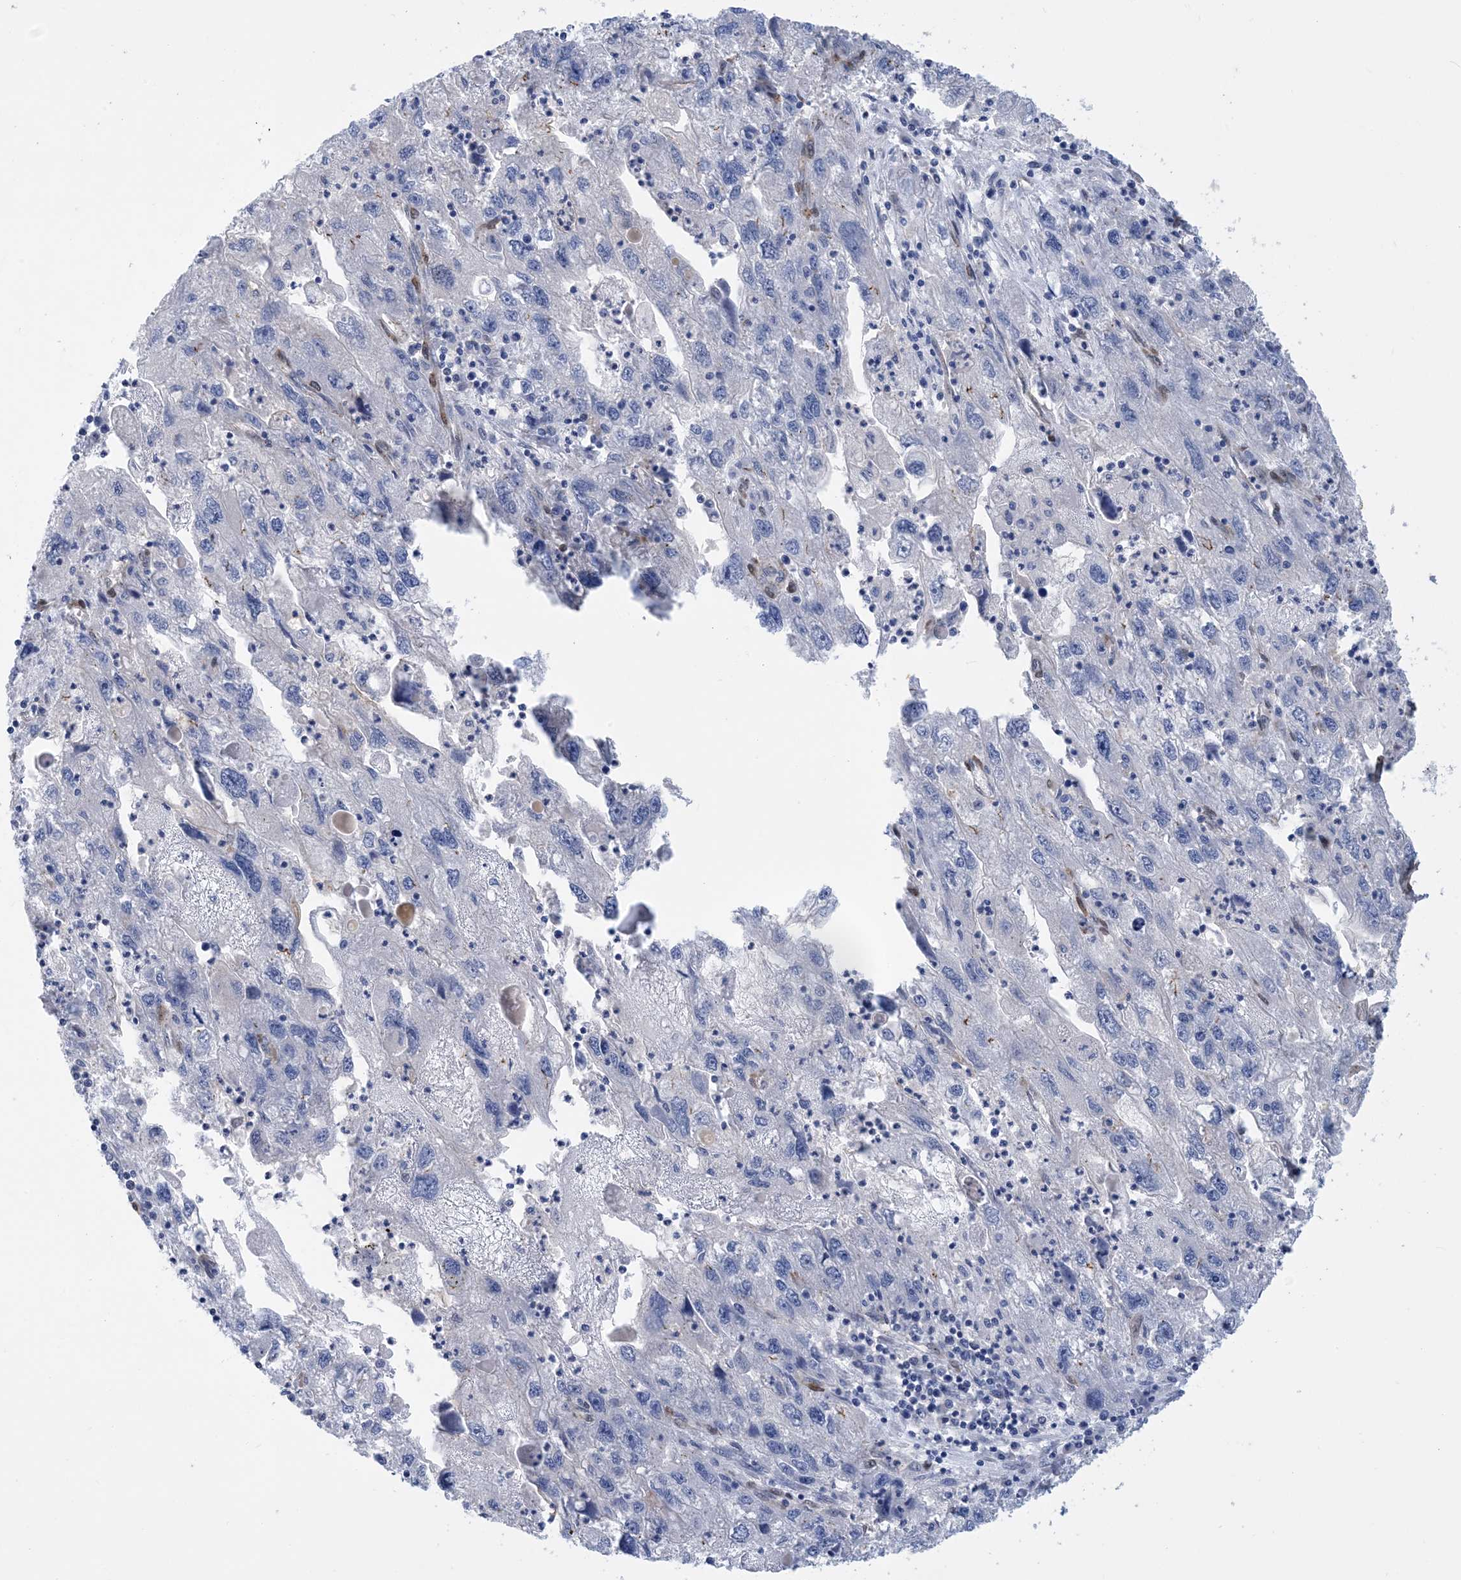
{"staining": {"intensity": "negative", "quantity": "none", "location": "none"}, "tissue": "endometrial cancer", "cell_type": "Tumor cells", "image_type": "cancer", "snomed": [{"axis": "morphology", "description": "Adenocarcinoma, NOS"}, {"axis": "topography", "description": "Endometrium"}], "caption": "There is no significant staining in tumor cells of adenocarcinoma (endometrial).", "gene": "RBMS3", "patient": {"sex": "female", "age": 49}}